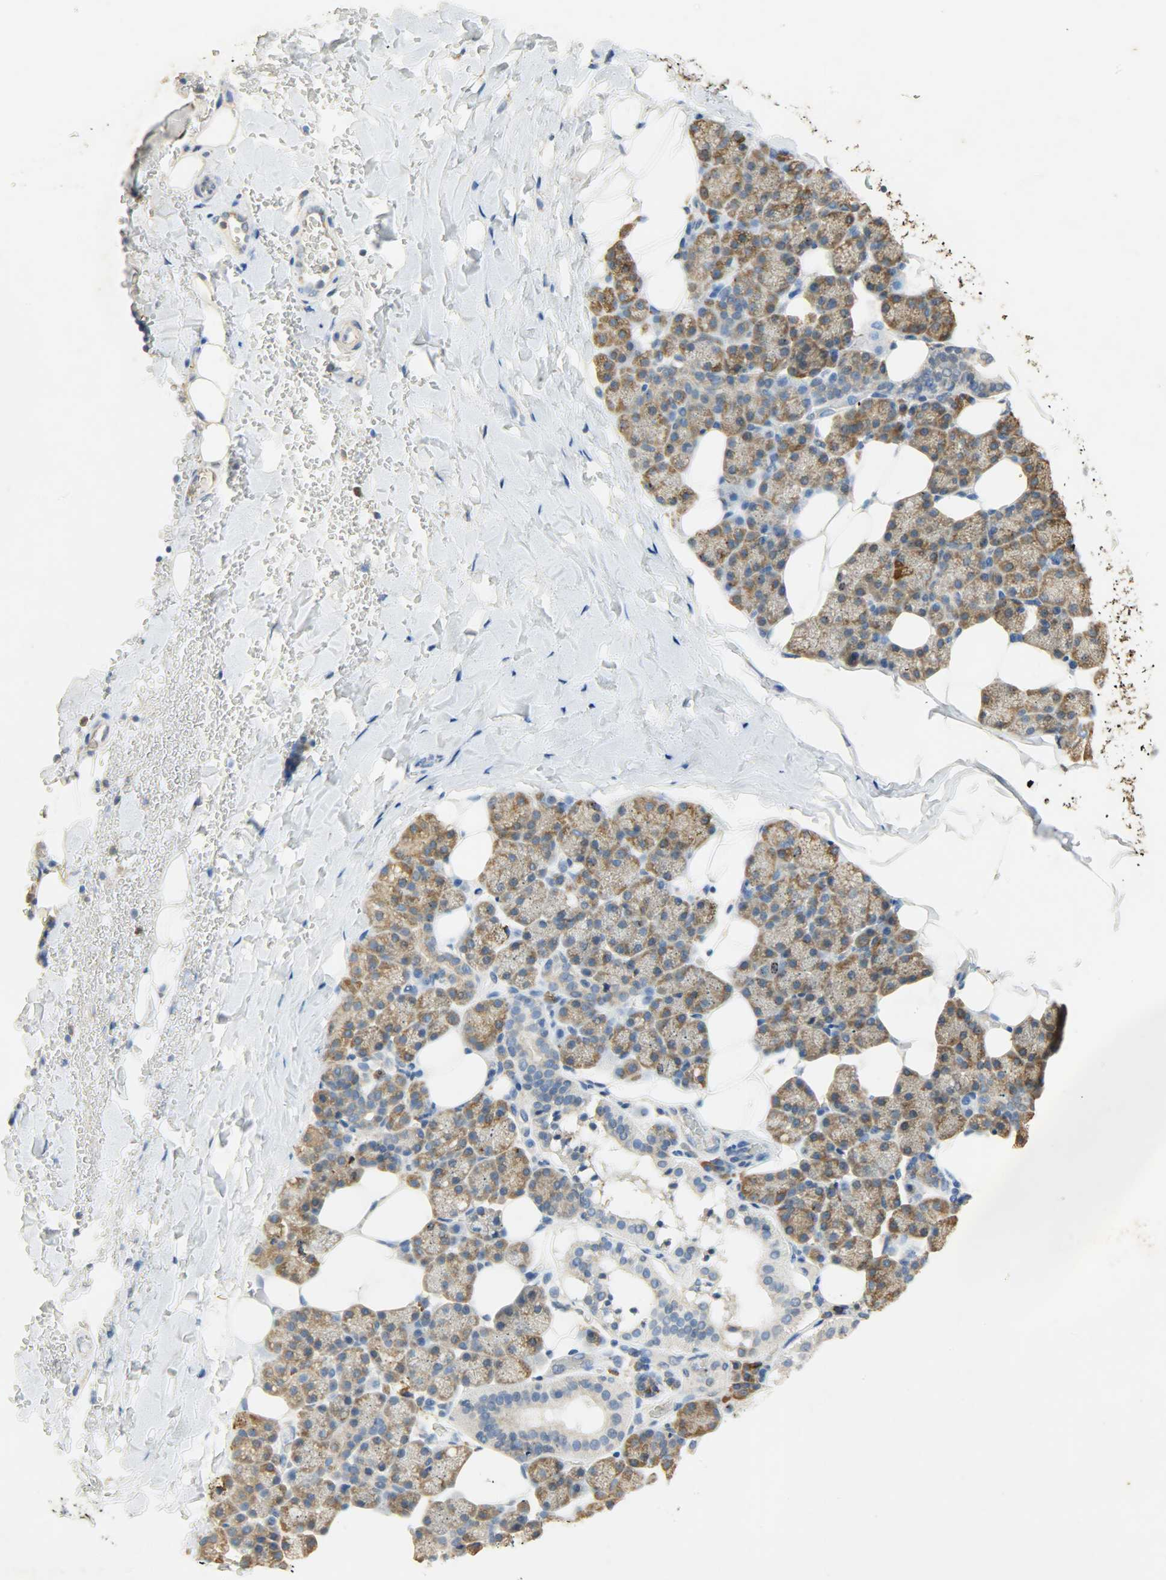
{"staining": {"intensity": "moderate", "quantity": ">75%", "location": "cytoplasmic/membranous"}, "tissue": "salivary gland", "cell_type": "Glandular cells", "image_type": "normal", "snomed": [{"axis": "morphology", "description": "Normal tissue, NOS"}, {"axis": "topography", "description": "Lymph node"}, {"axis": "topography", "description": "Salivary gland"}], "caption": "Protein analysis of unremarkable salivary gland exhibits moderate cytoplasmic/membranous expression in approximately >75% of glandular cells.", "gene": "HSPA5", "patient": {"sex": "male", "age": 8}}